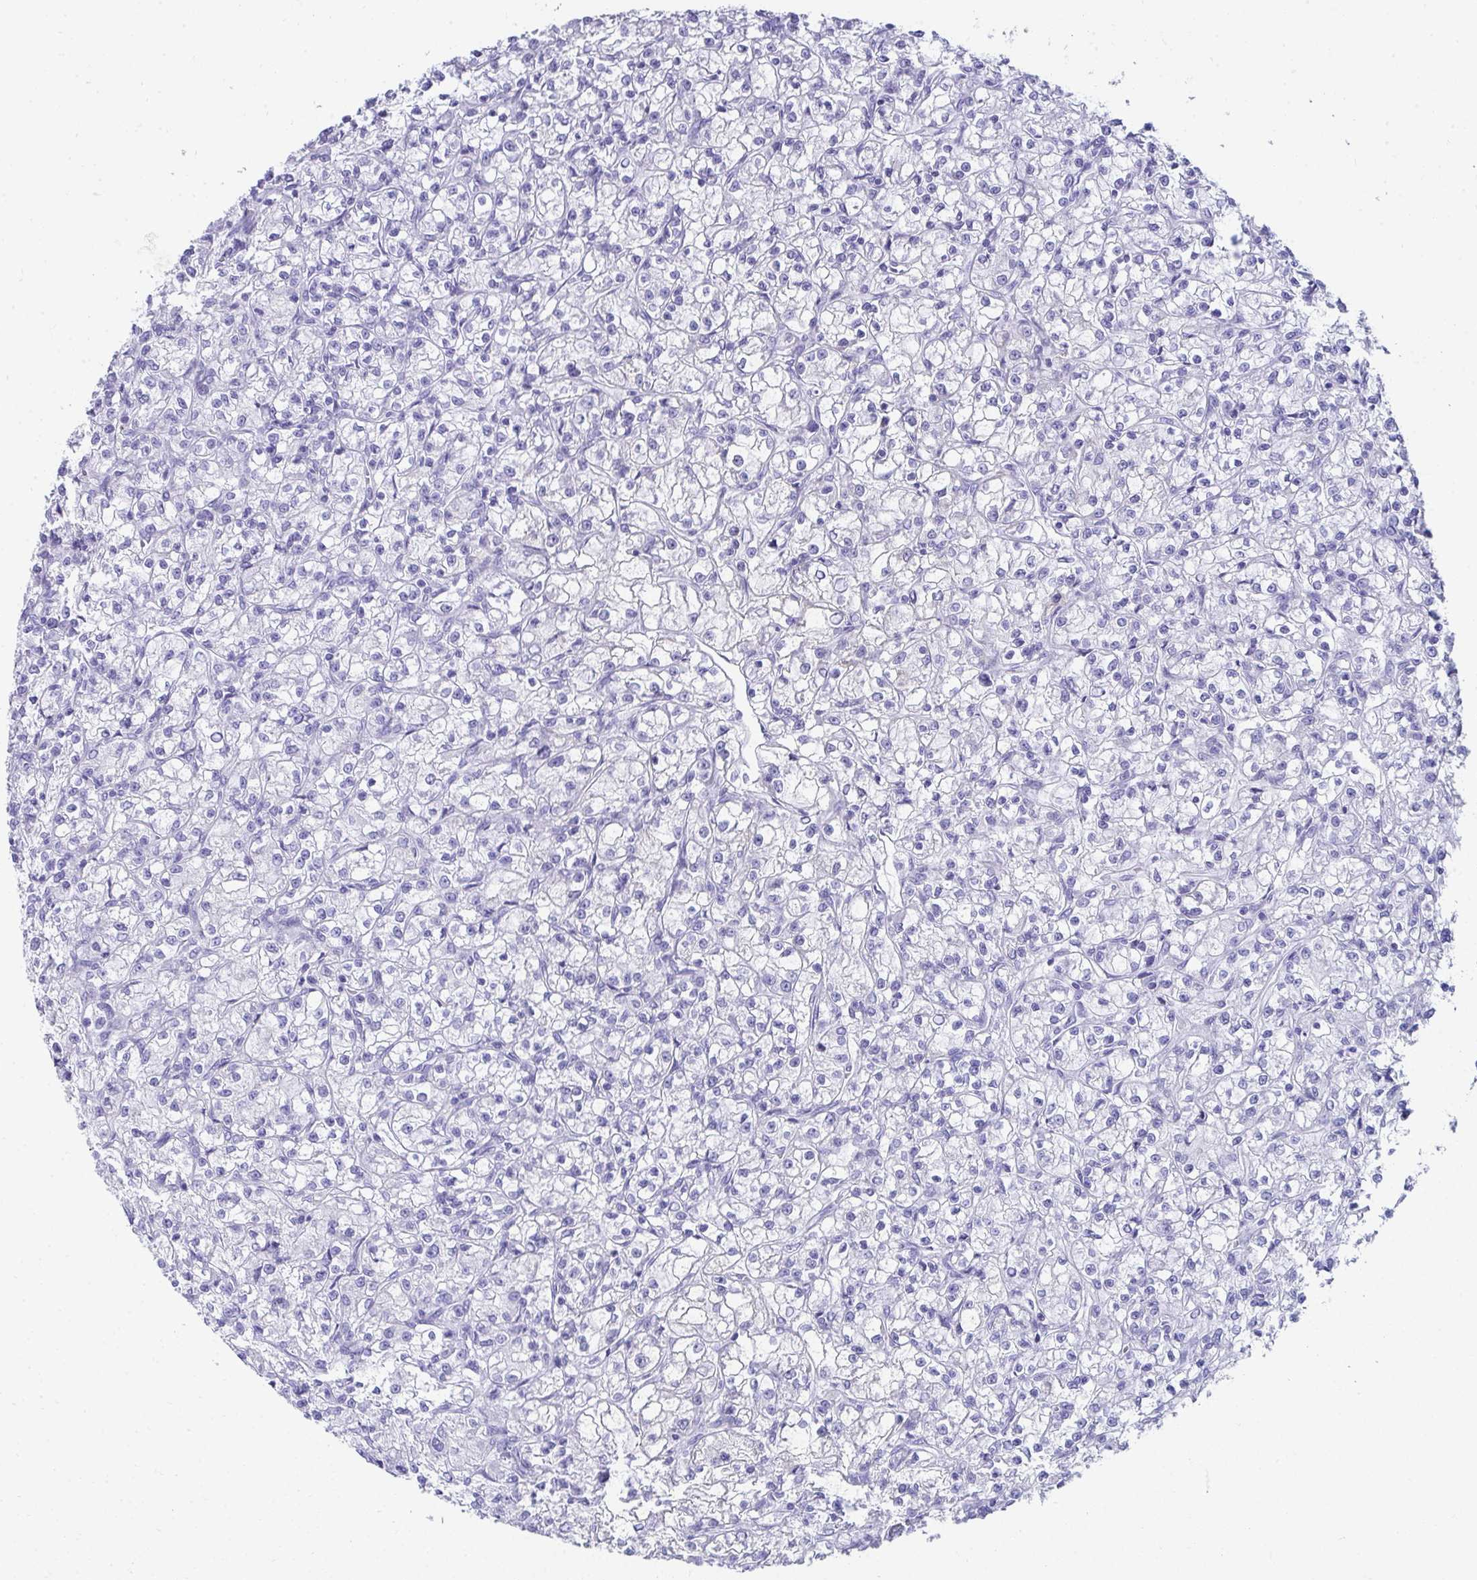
{"staining": {"intensity": "negative", "quantity": "none", "location": "none"}, "tissue": "renal cancer", "cell_type": "Tumor cells", "image_type": "cancer", "snomed": [{"axis": "morphology", "description": "Adenocarcinoma, NOS"}, {"axis": "topography", "description": "Kidney"}], "caption": "DAB immunohistochemical staining of renal cancer (adenocarcinoma) exhibits no significant positivity in tumor cells. The staining was performed using DAB (3,3'-diaminobenzidine) to visualize the protein expression in brown, while the nuclei were stained in blue with hematoxylin (Magnification: 20x).", "gene": "SEC14L3", "patient": {"sex": "female", "age": 59}}